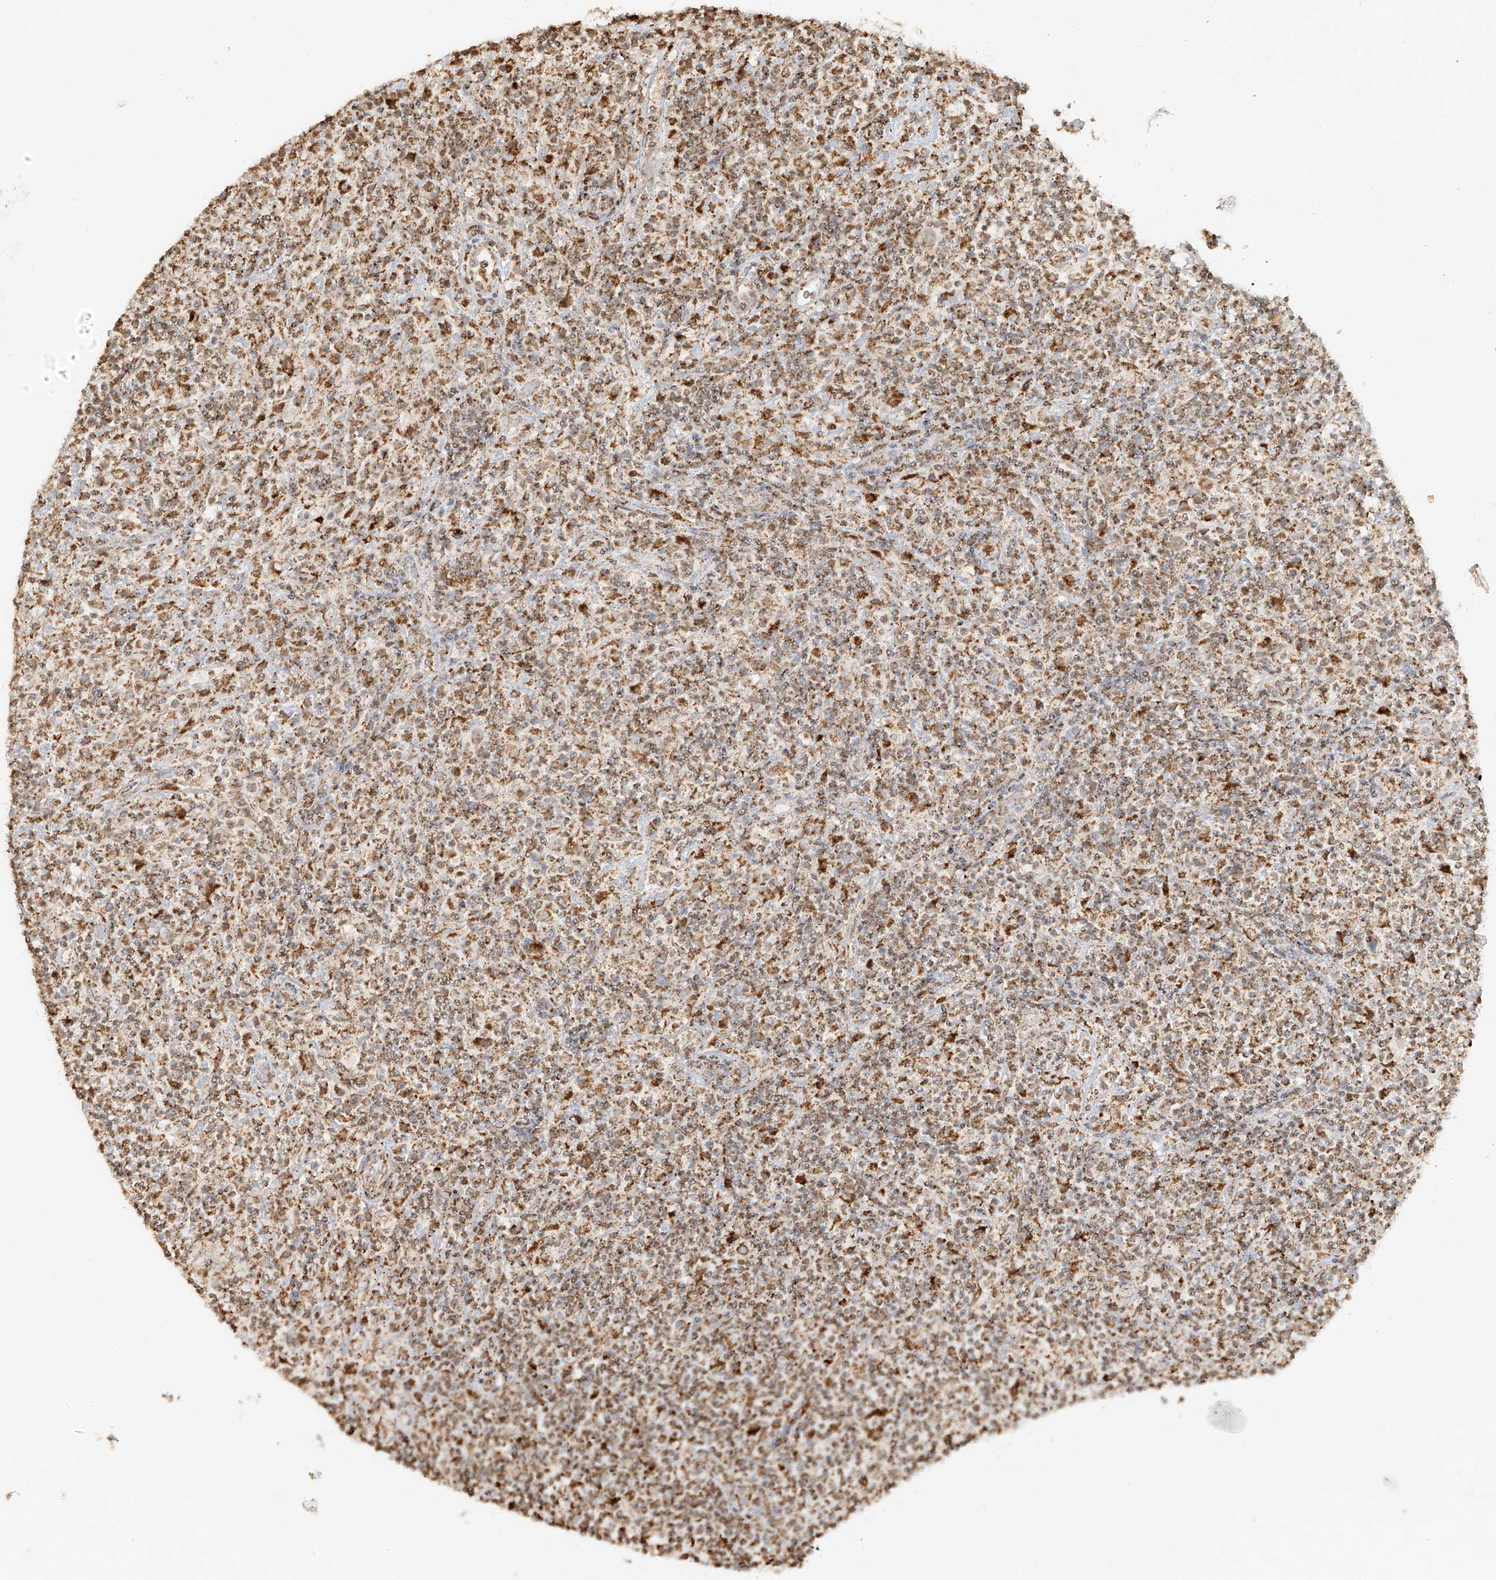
{"staining": {"intensity": "weak", "quantity": ">75%", "location": "cytoplasmic/membranous"}, "tissue": "lymphoma", "cell_type": "Tumor cells", "image_type": "cancer", "snomed": [{"axis": "morphology", "description": "Hodgkin's disease, NOS"}, {"axis": "topography", "description": "Lymph node"}], "caption": "Hodgkin's disease stained with a protein marker displays weak staining in tumor cells.", "gene": "MIPEP", "patient": {"sex": "male", "age": 70}}